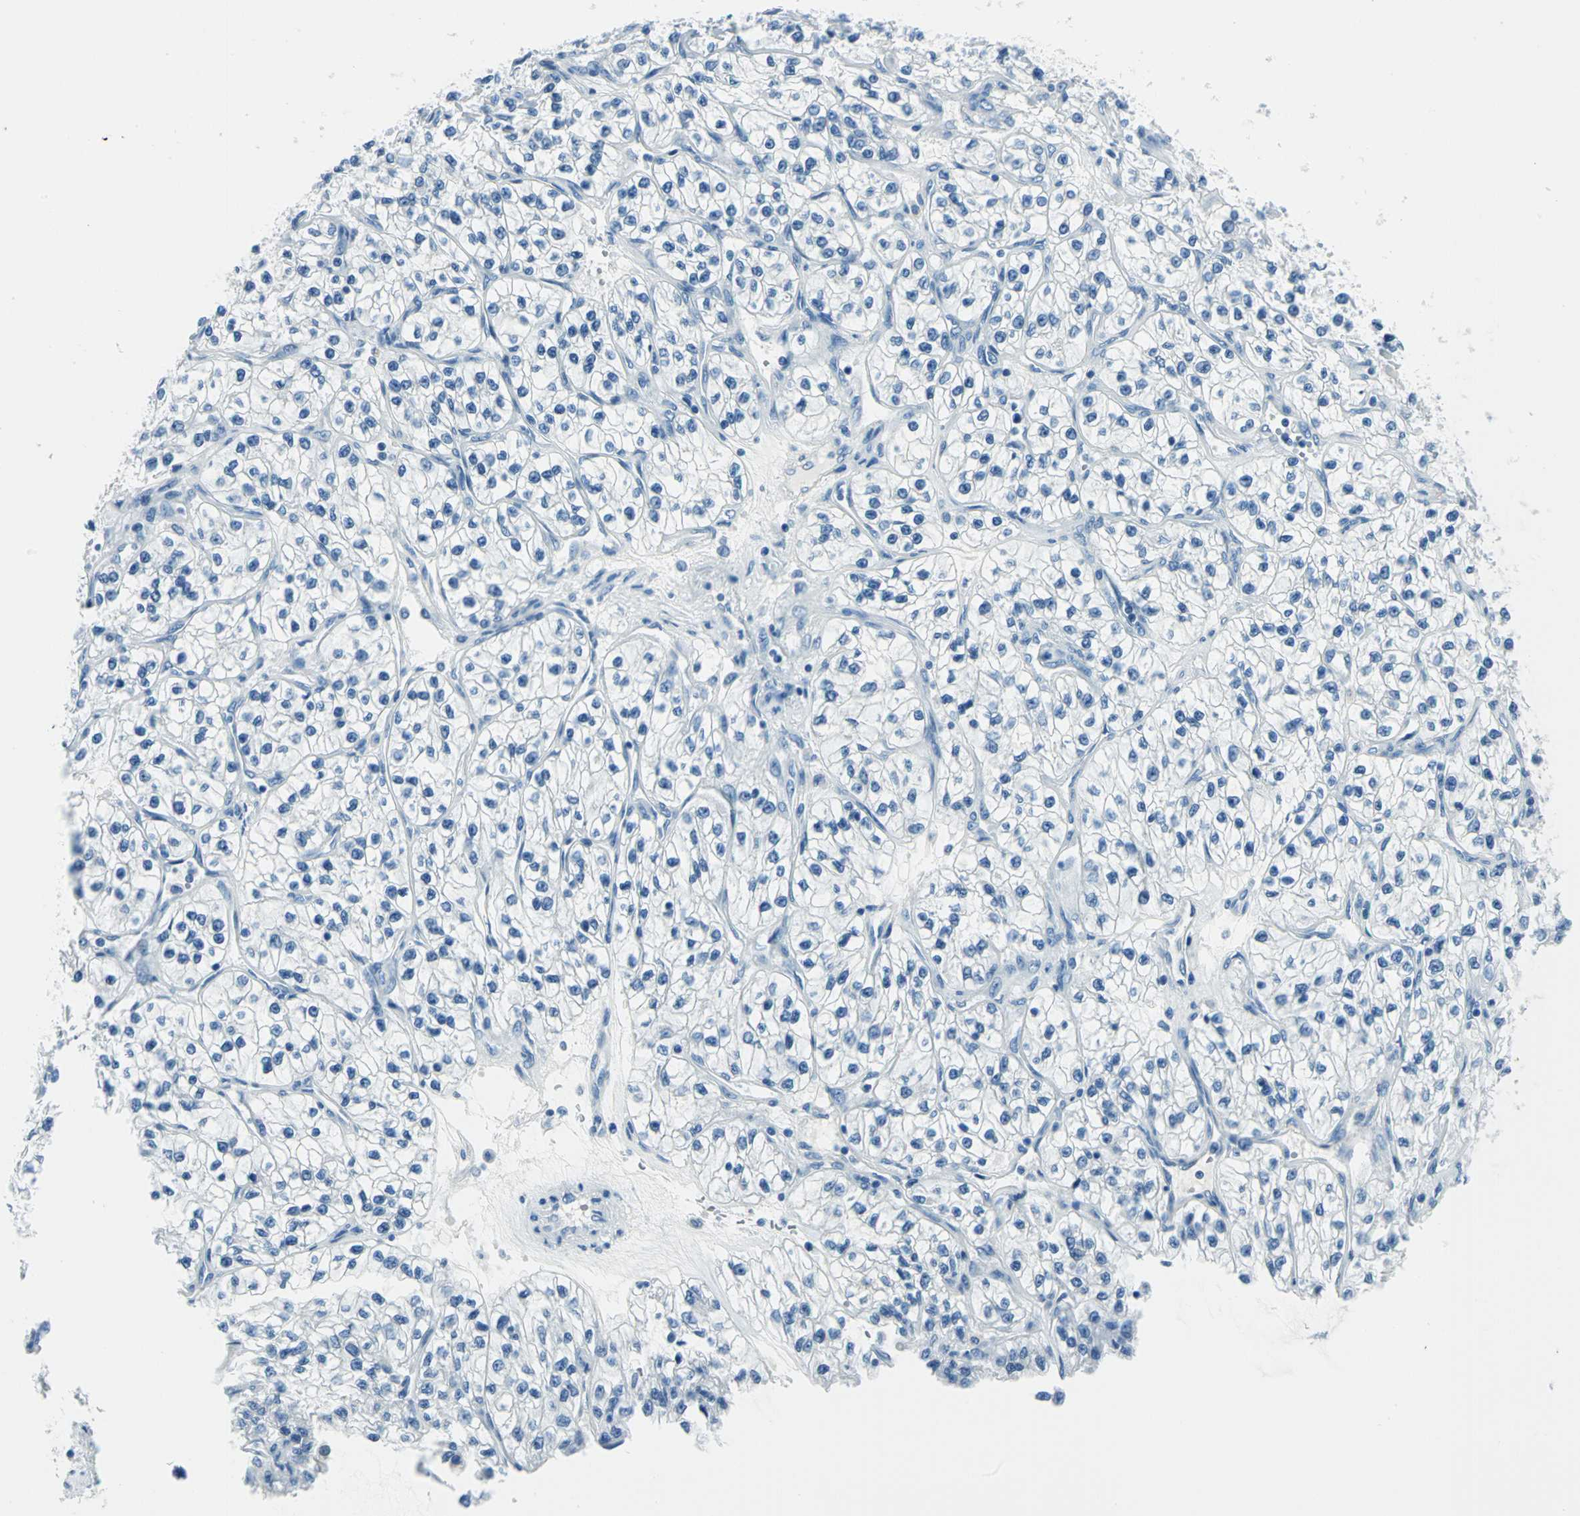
{"staining": {"intensity": "negative", "quantity": "none", "location": "none"}, "tissue": "renal cancer", "cell_type": "Tumor cells", "image_type": "cancer", "snomed": [{"axis": "morphology", "description": "Adenocarcinoma, NOS"}, {"axis": "topography", "description": "Kidney"}], "caption": "IHC micrograph of neoplastic tissue: renal adenocarcinoma stained with DAB (3,3'-diaminobenzidine) reveals no significant protein expression in tumor cells. (Stains: DAB (3,3'-diaminobenzidine) immunohistochemistry (IHC) with hematoxylin counter stain, Microscopy: brightfield microscopy at high magnification).", "gene": "AKR1A1", "patient": {"sex": "female", "age": 57}}